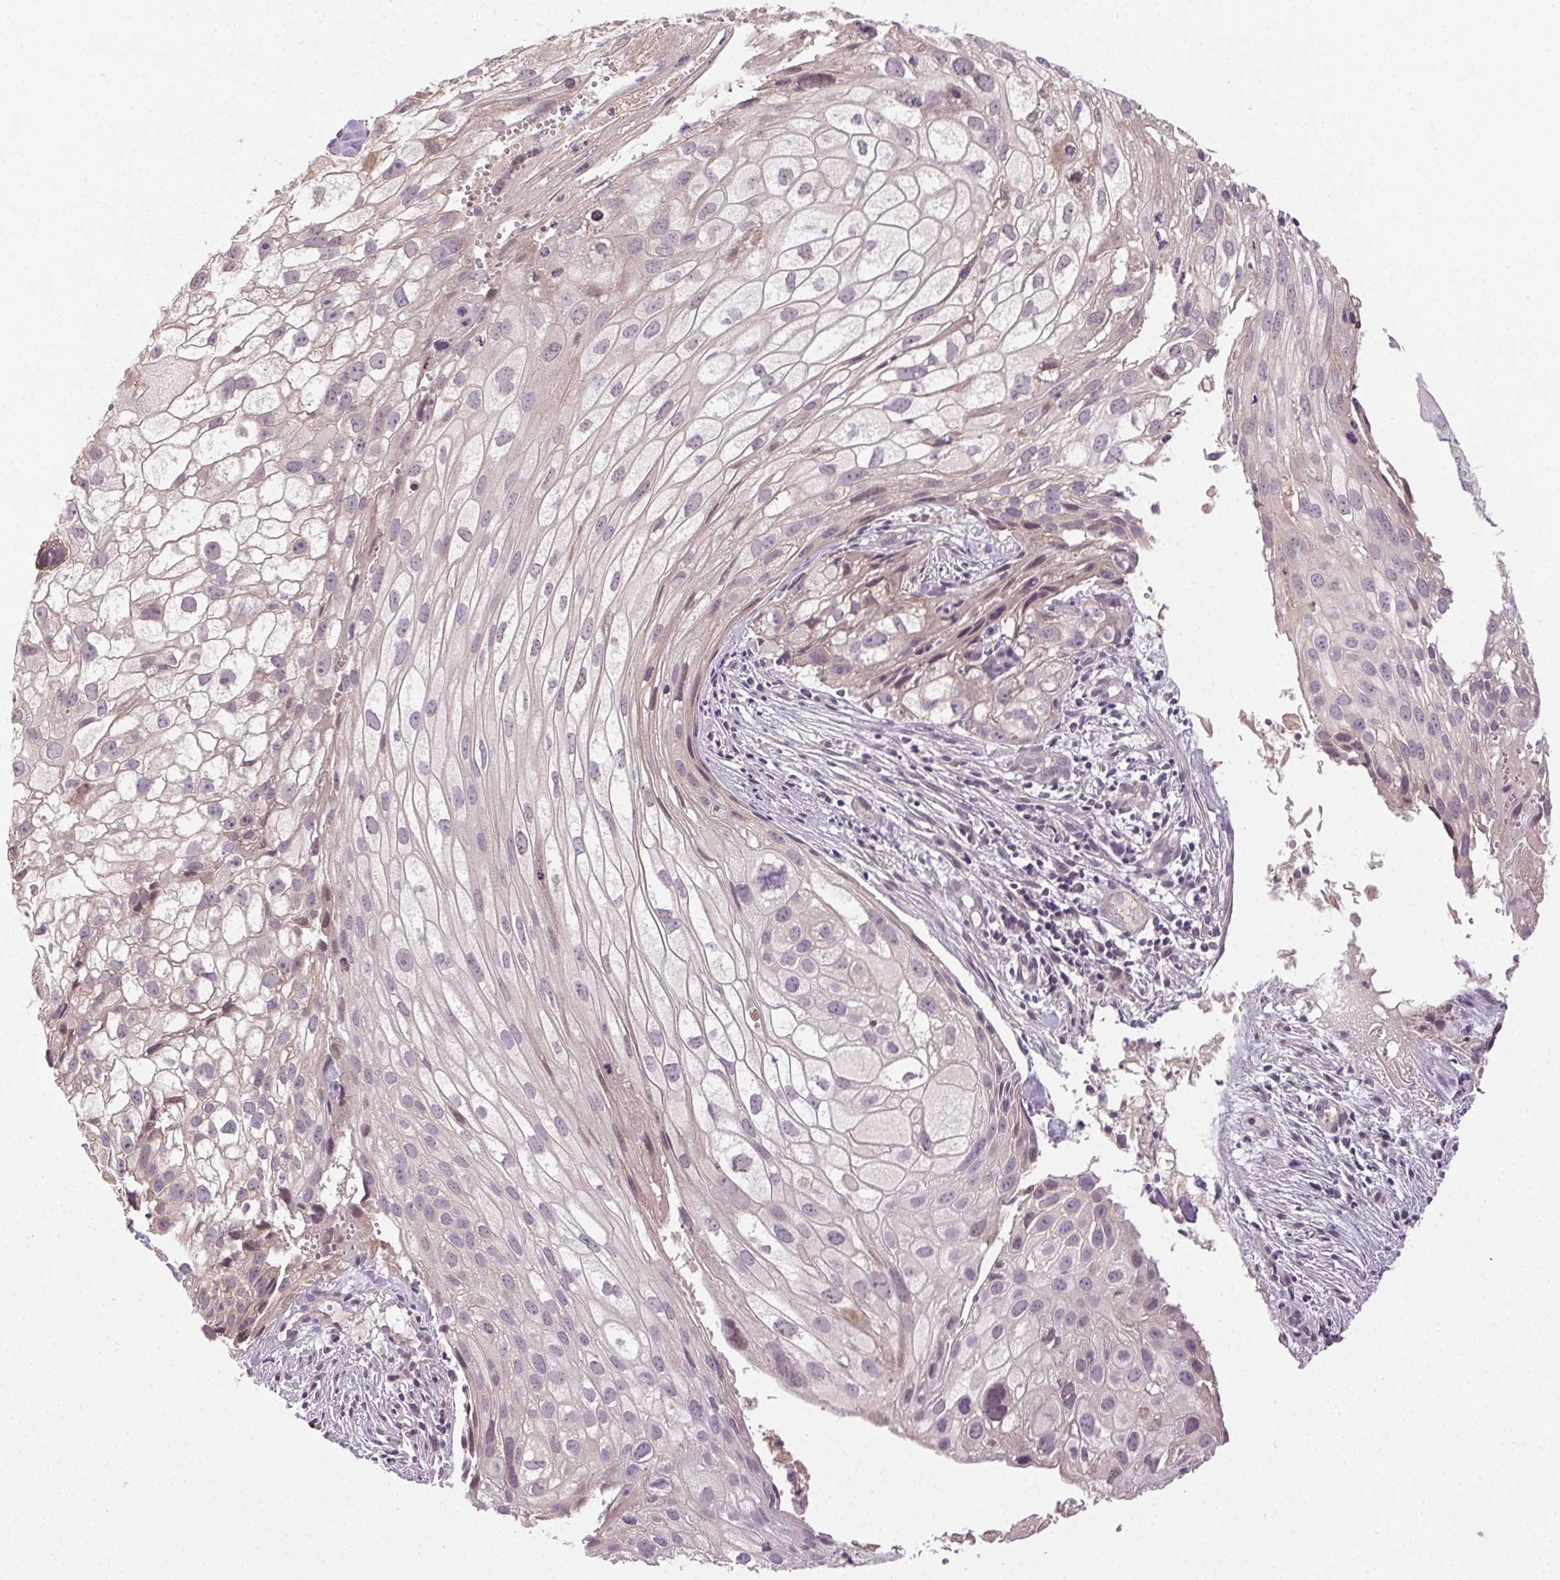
{"staining": {"intensity": "negative", "quantity": "none", "location": "none"}, "tissue": "cervical cancer", "cell_type": "Tumor cells", "image_type": "cancer", "snomed": [{"axis": "morphology", "description": "Squamous cell carcinoma, NOS"}, {"axis": "topography", "description": "Cervix"}], "caption": "Immunohistochemistry (IHC) of human cervical cancer shows no positivity in tumor cells.", "gene": "ATP1B3", "patient": {"sex": "female", "age": 53}}